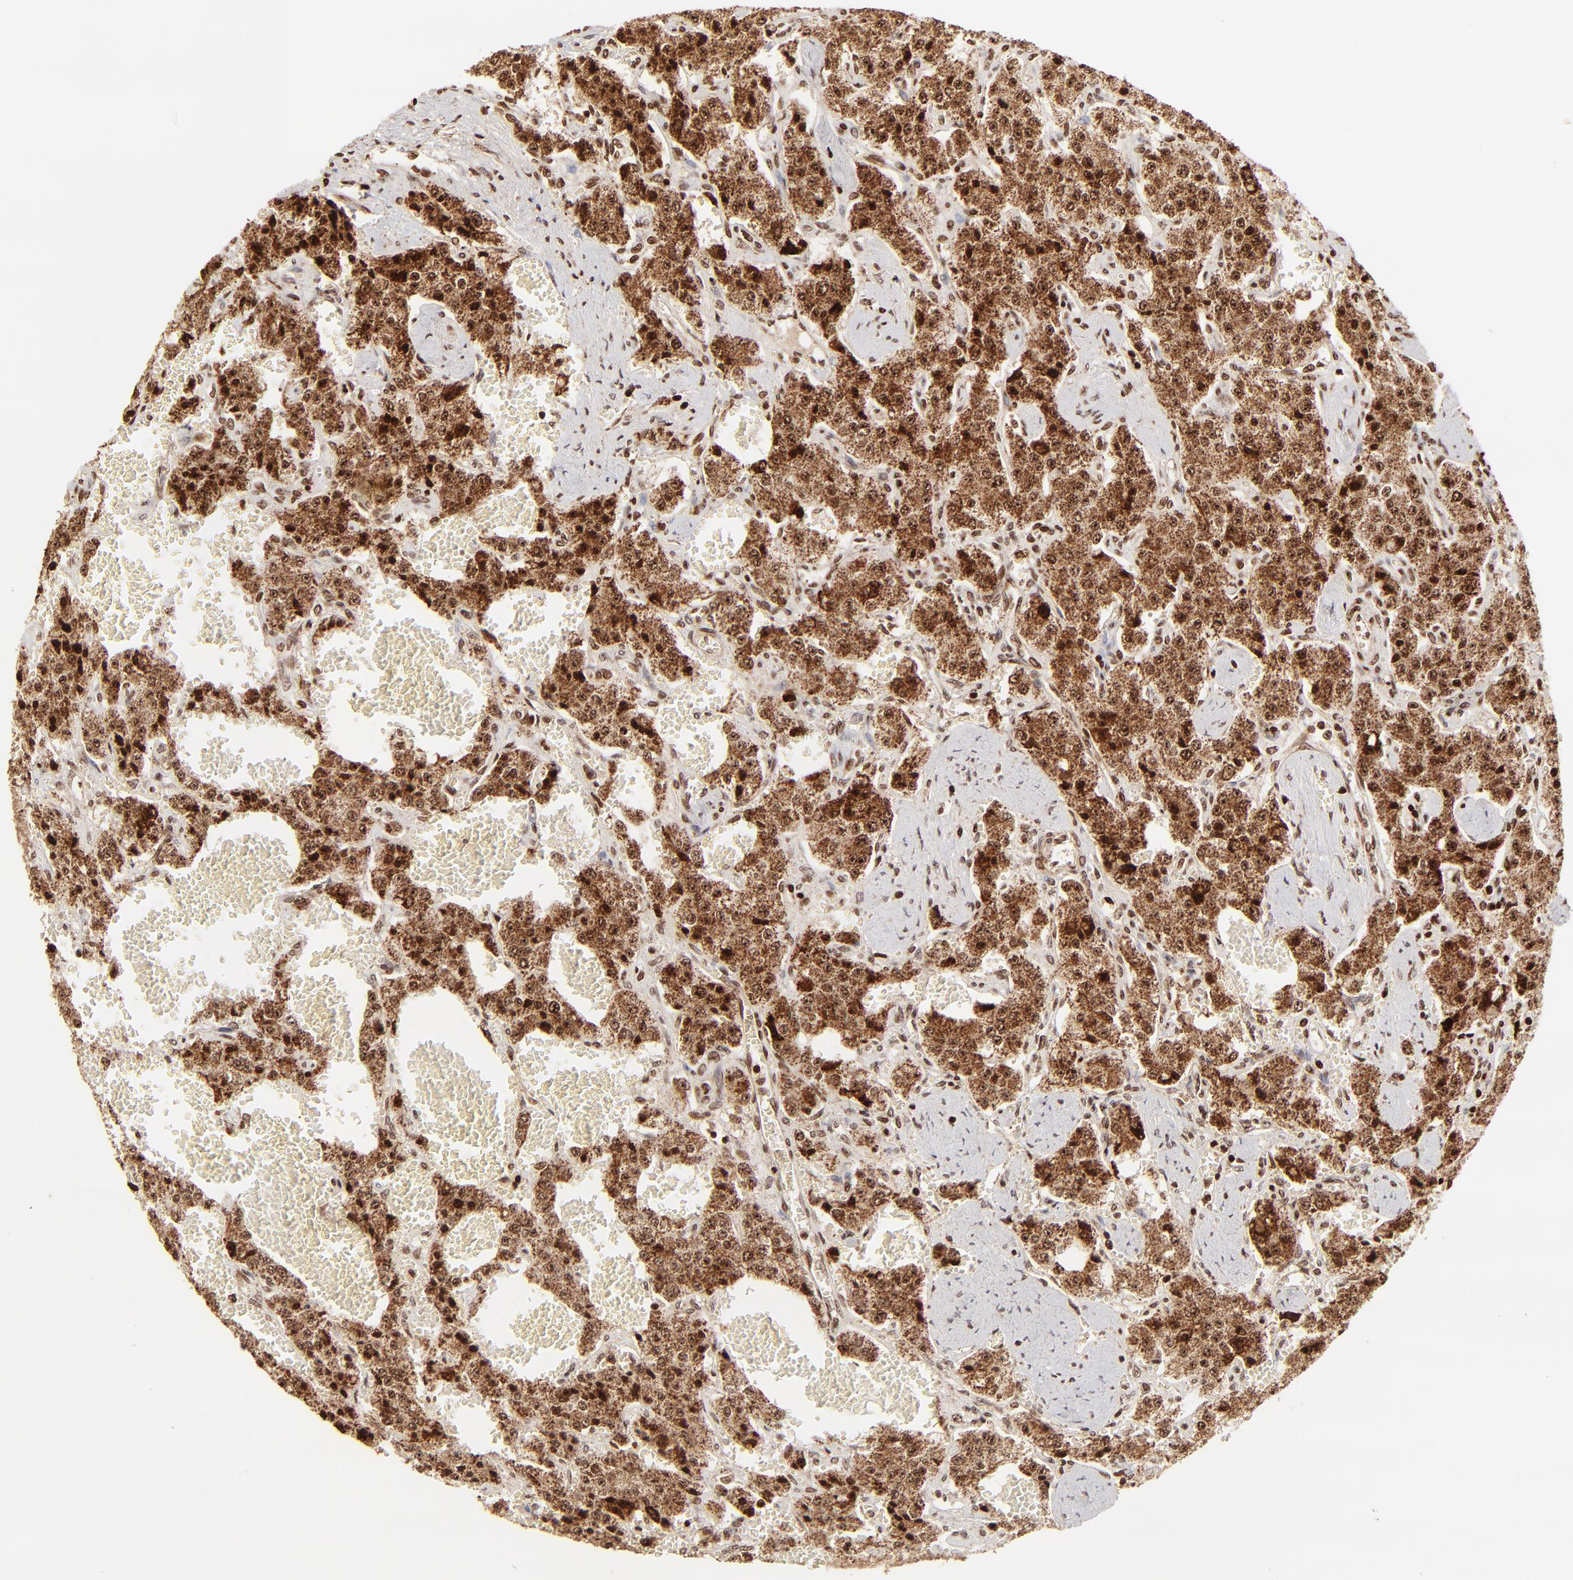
{"staining": {"intensity": "strong", "quantity": ">75%", "location": "cytoplasmic/membranous,nuclear"}, "tissue": "carcinoid", "cell_type": "Tumor cells", "image_type": "cancer", "snomed": [{"axis": "morphology", "description": "Carcinoid, malignant, NOS"}, {"axis": "topography", "description": "Small intestine"}], "caption": "IHC of human malignant carcinoid displays high levels of strong cytoplasmic/membranous and nuclear staining in approximately >75% of tumor cells.", "gene": "MED15", "patient": {"sex": "male", "age": 52}}